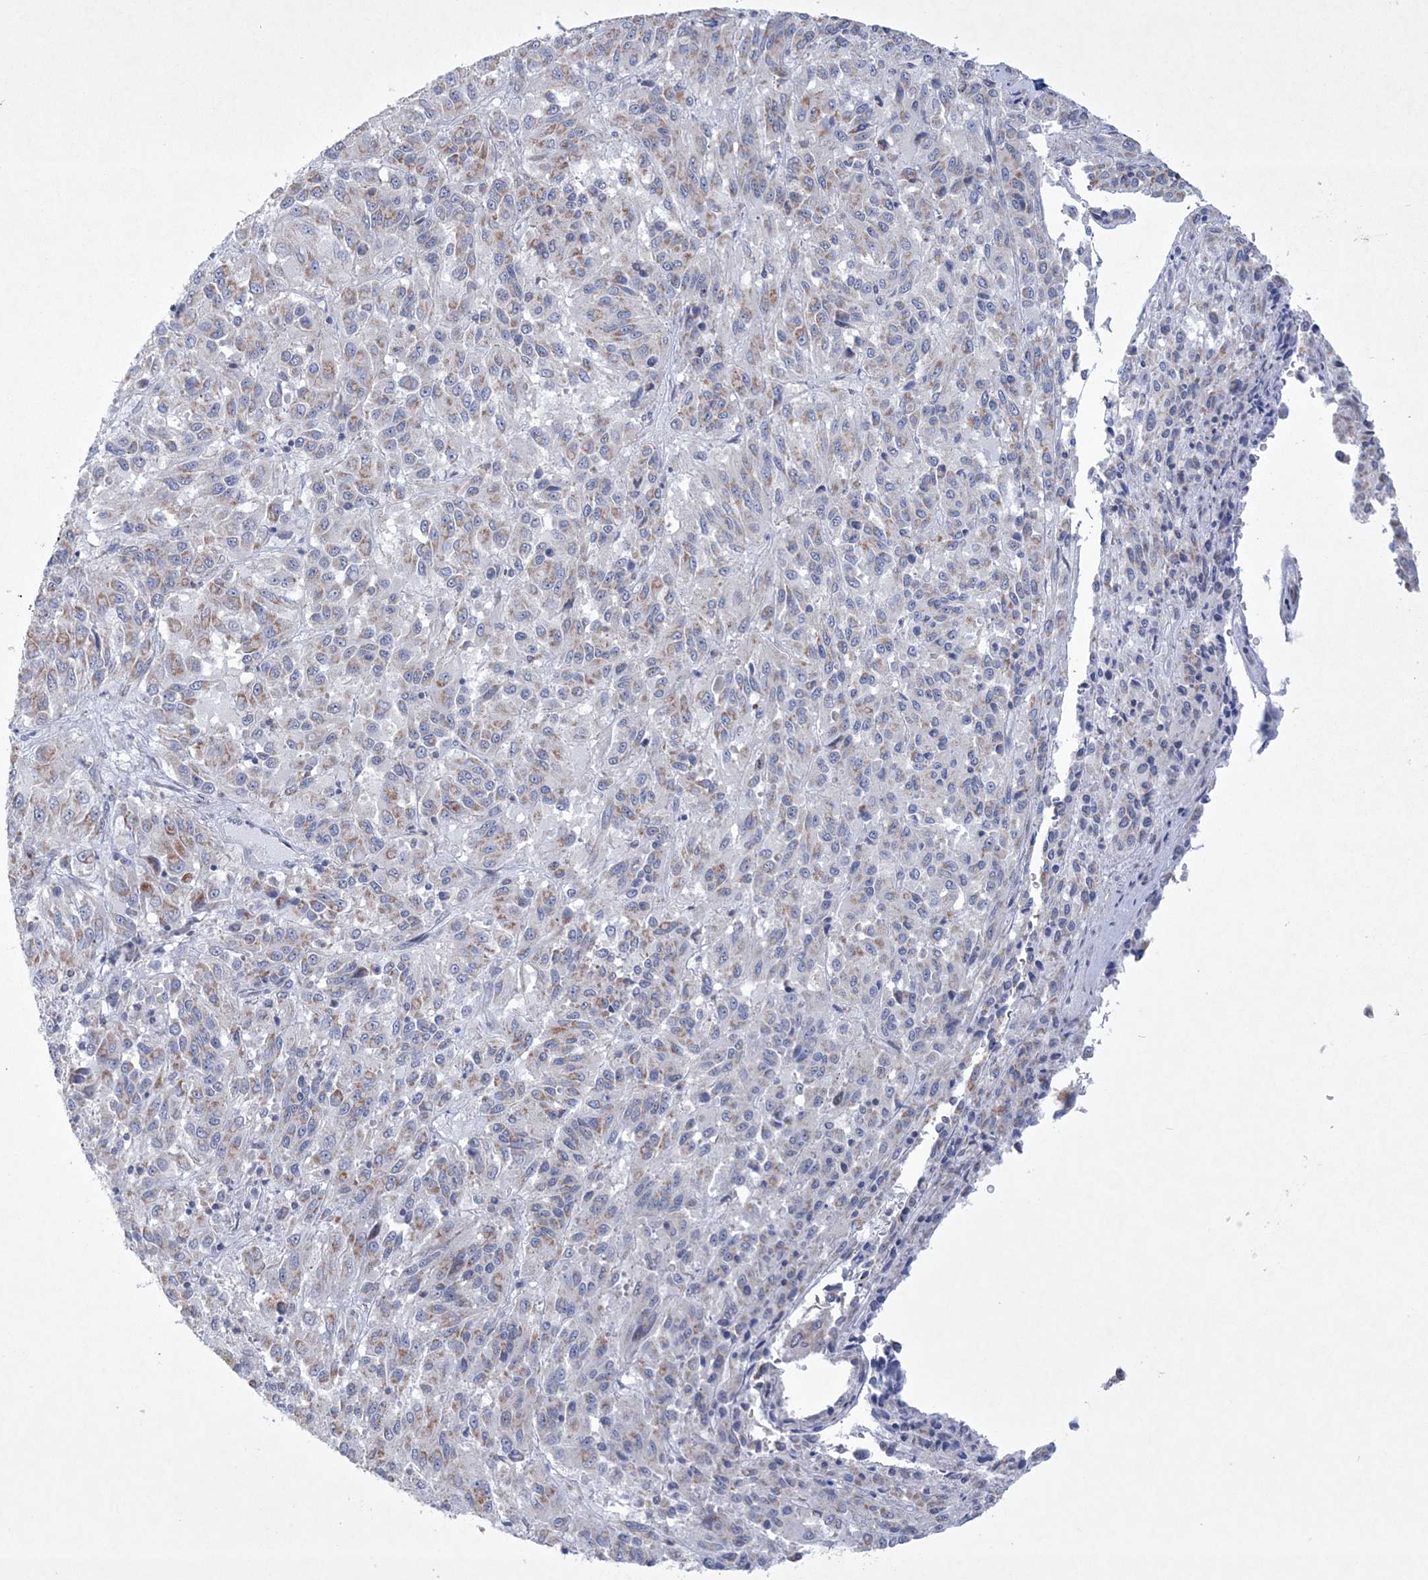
{"staining": {"intensity": "weak", "quantity": "25%-75%", "location": "cytoplasmic/membranous"}, "tissue": "melanoma", "cell_type": "Tumor cells", "image_type": "cancer", "snomed": [{"axis": "morphology", "description": "Malignant melanoma, Metastatic site"}, {"axis": "topography", "description": "Lung"}], "caption": "Human melanoma stained with a brown dye displays weak cytoplasmic/membranous positive expression in approximately 25%-75% of tumor cells.", "gene": "CES4A", "patient": {"sex": "male", "age": 64}}